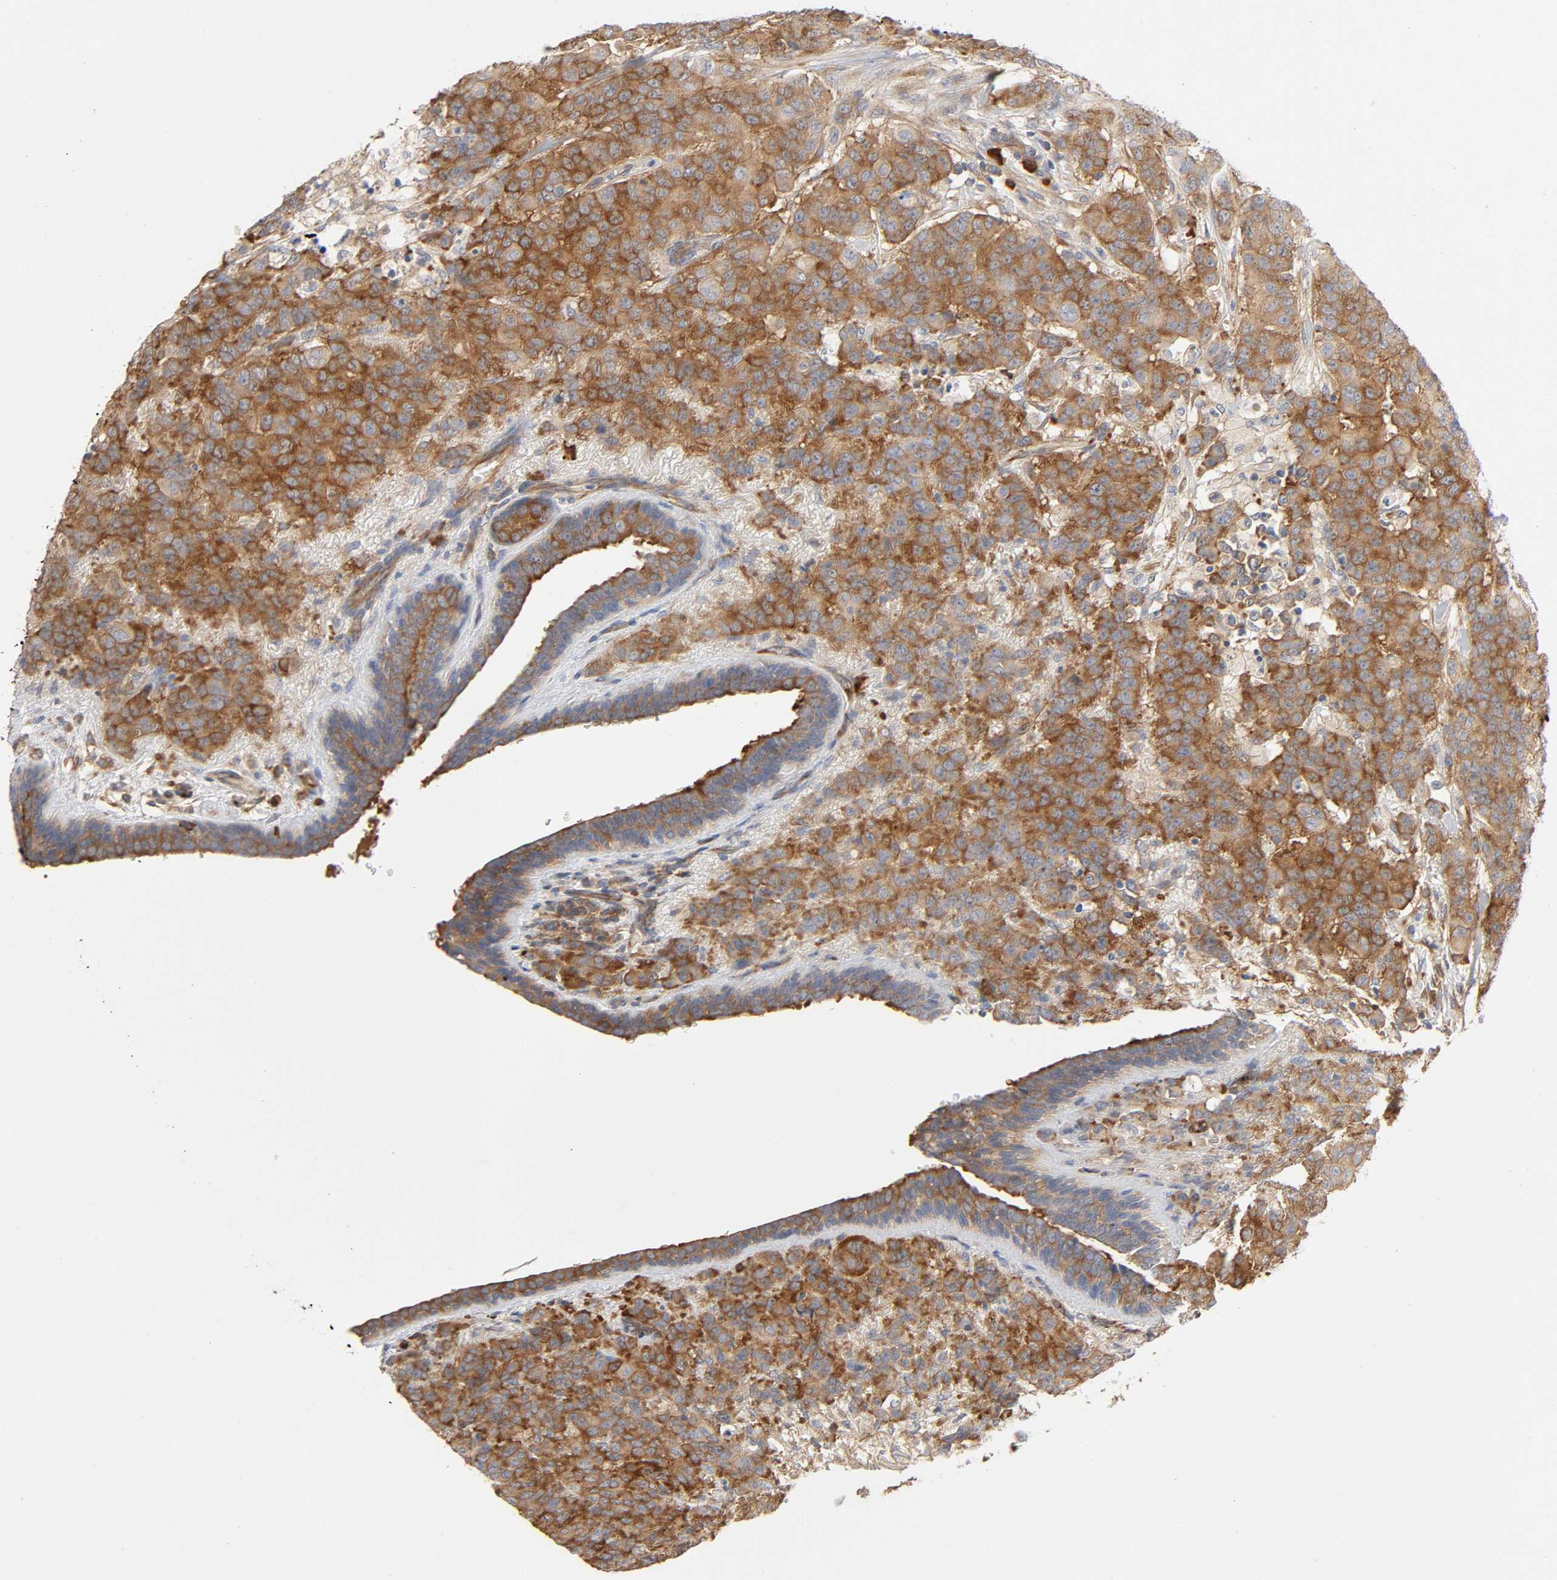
{"staining": {"intensity": "moderate", "quantity": ">75%", "location": "cytoplasmic/membranous"}, "tissue": "breast cancer", "cell_type": "Tumor cells", "image_type": "cancer", "snomed": [{"axis": "morphology", "description": "Duct carcinoma"}, {"axis": "topography", "description": "Breast"}], "caption": "Immunohistochemistry of human breast cancer exhibits medium levels of moderate cytoplasmic/membranous expression in approximately >75% of tumor cells.", "gene": "SCHIP1", "patient": {"sex": "female", "age": 40}}